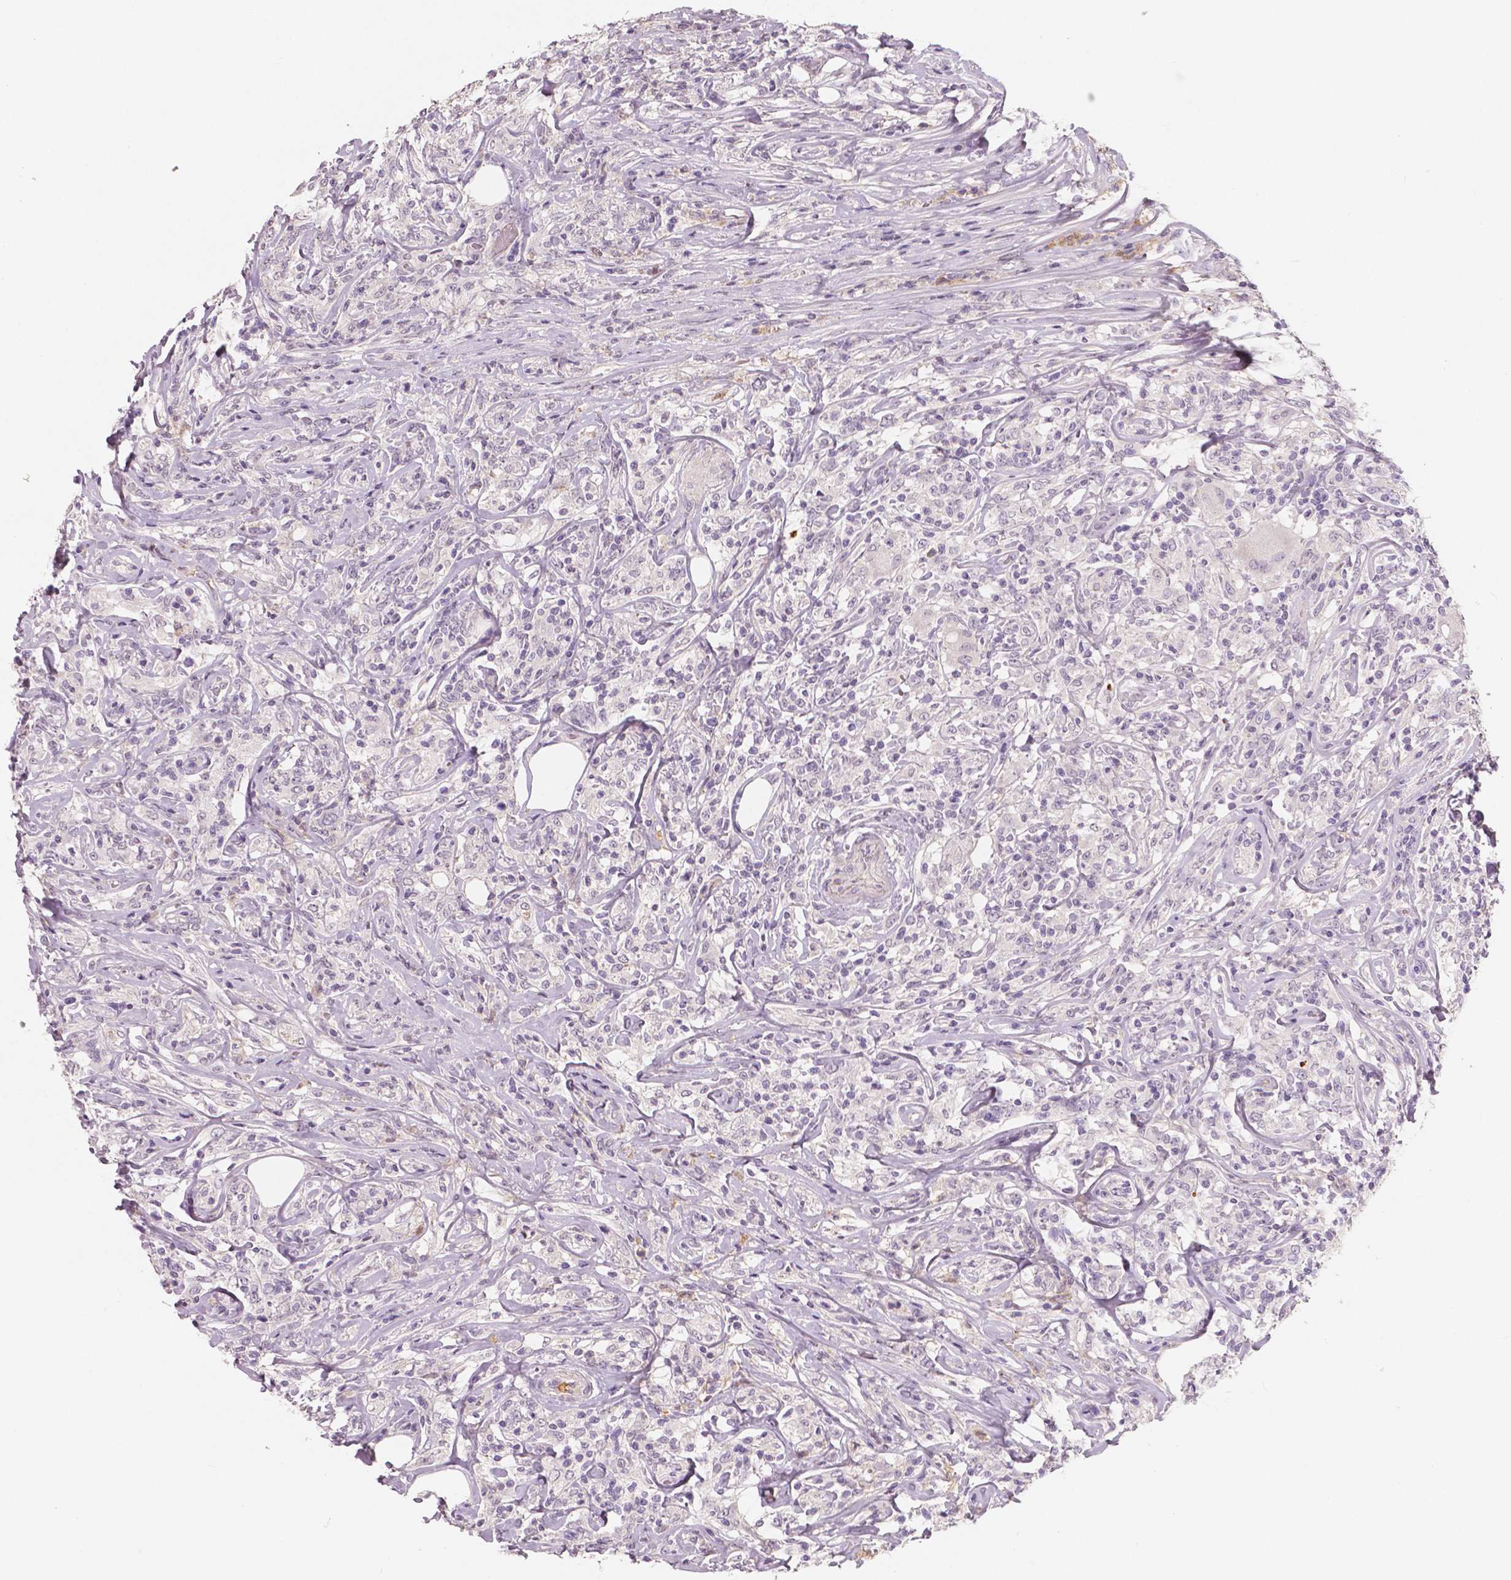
{"staining": {"intensity": "negative", "quantity": "none", "location": "none"}, "tissue": "lymphoma", "cell_type": "Tumor cells", "image_type": "cancer", "snomed": [{"axis": "morphology", "description": "Malignant lymphoma, non-Hodgkin's type, High grade"}, {"axis": "topography", "description": "Lymph node"}], "caption": "This is an immunohistochemistry photomicrograph of human lymphoma. There is no positivity in tumor cells.", "gene": "APOA4", "patient": {"sex": "female", "age": 84}}